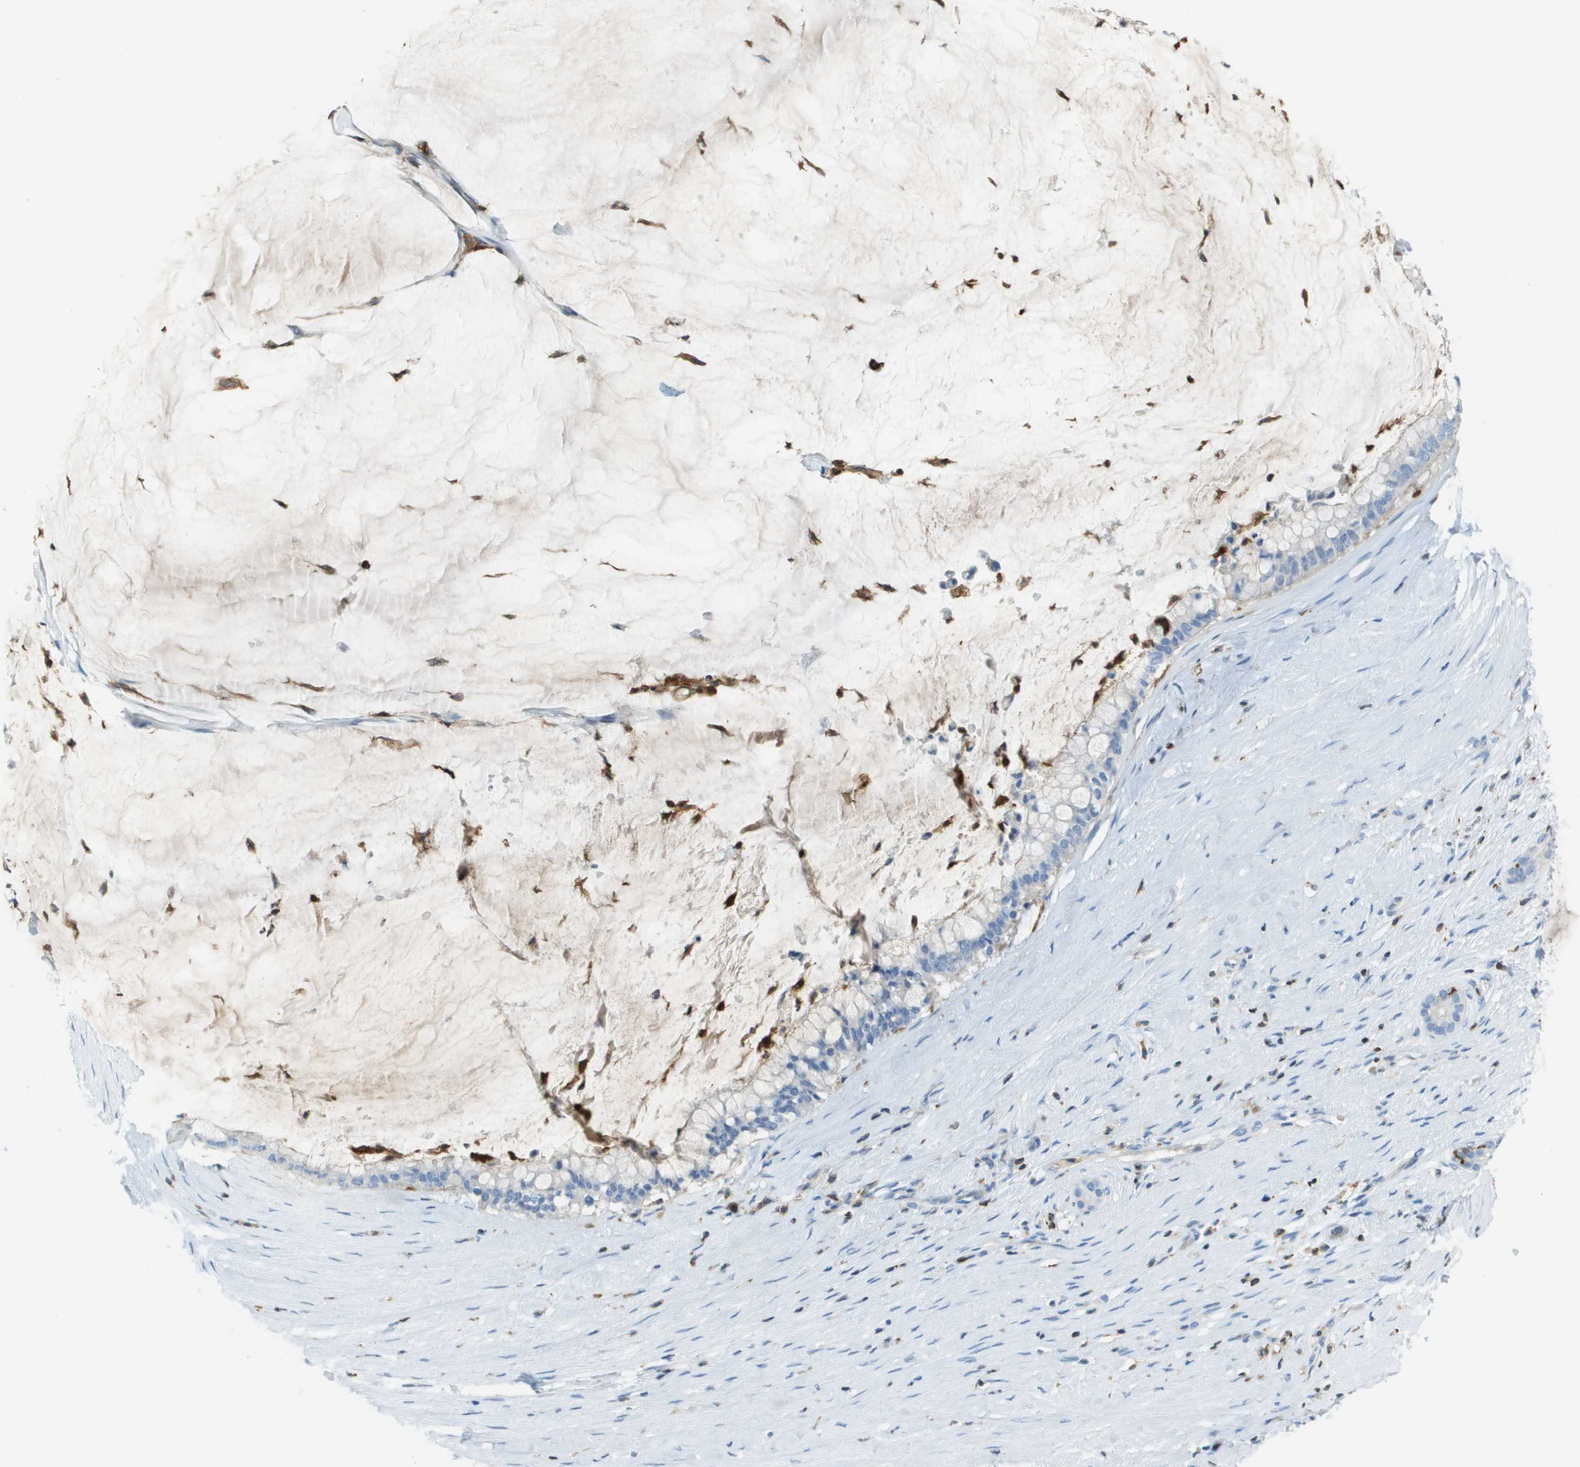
{"staining": {"intensity": "negative", "quantity": "none", "location": "none"}, "tissue": "pancreatic cancer", "cell_type": "Tumor cells", "image_type": "cancer", "snomed": [{"axis": "morphology", "description": "Adenocarcinoma, NOS"}, {"axis": "topography", "description": "Pancreas"}], "caption": "The image shows no staining of tumor cells in pancreatic adenocarcinoma. Nuclei are stained in blue.", "gene": "APBB1IP", "patient": {"sex": "male", "age": 41}}